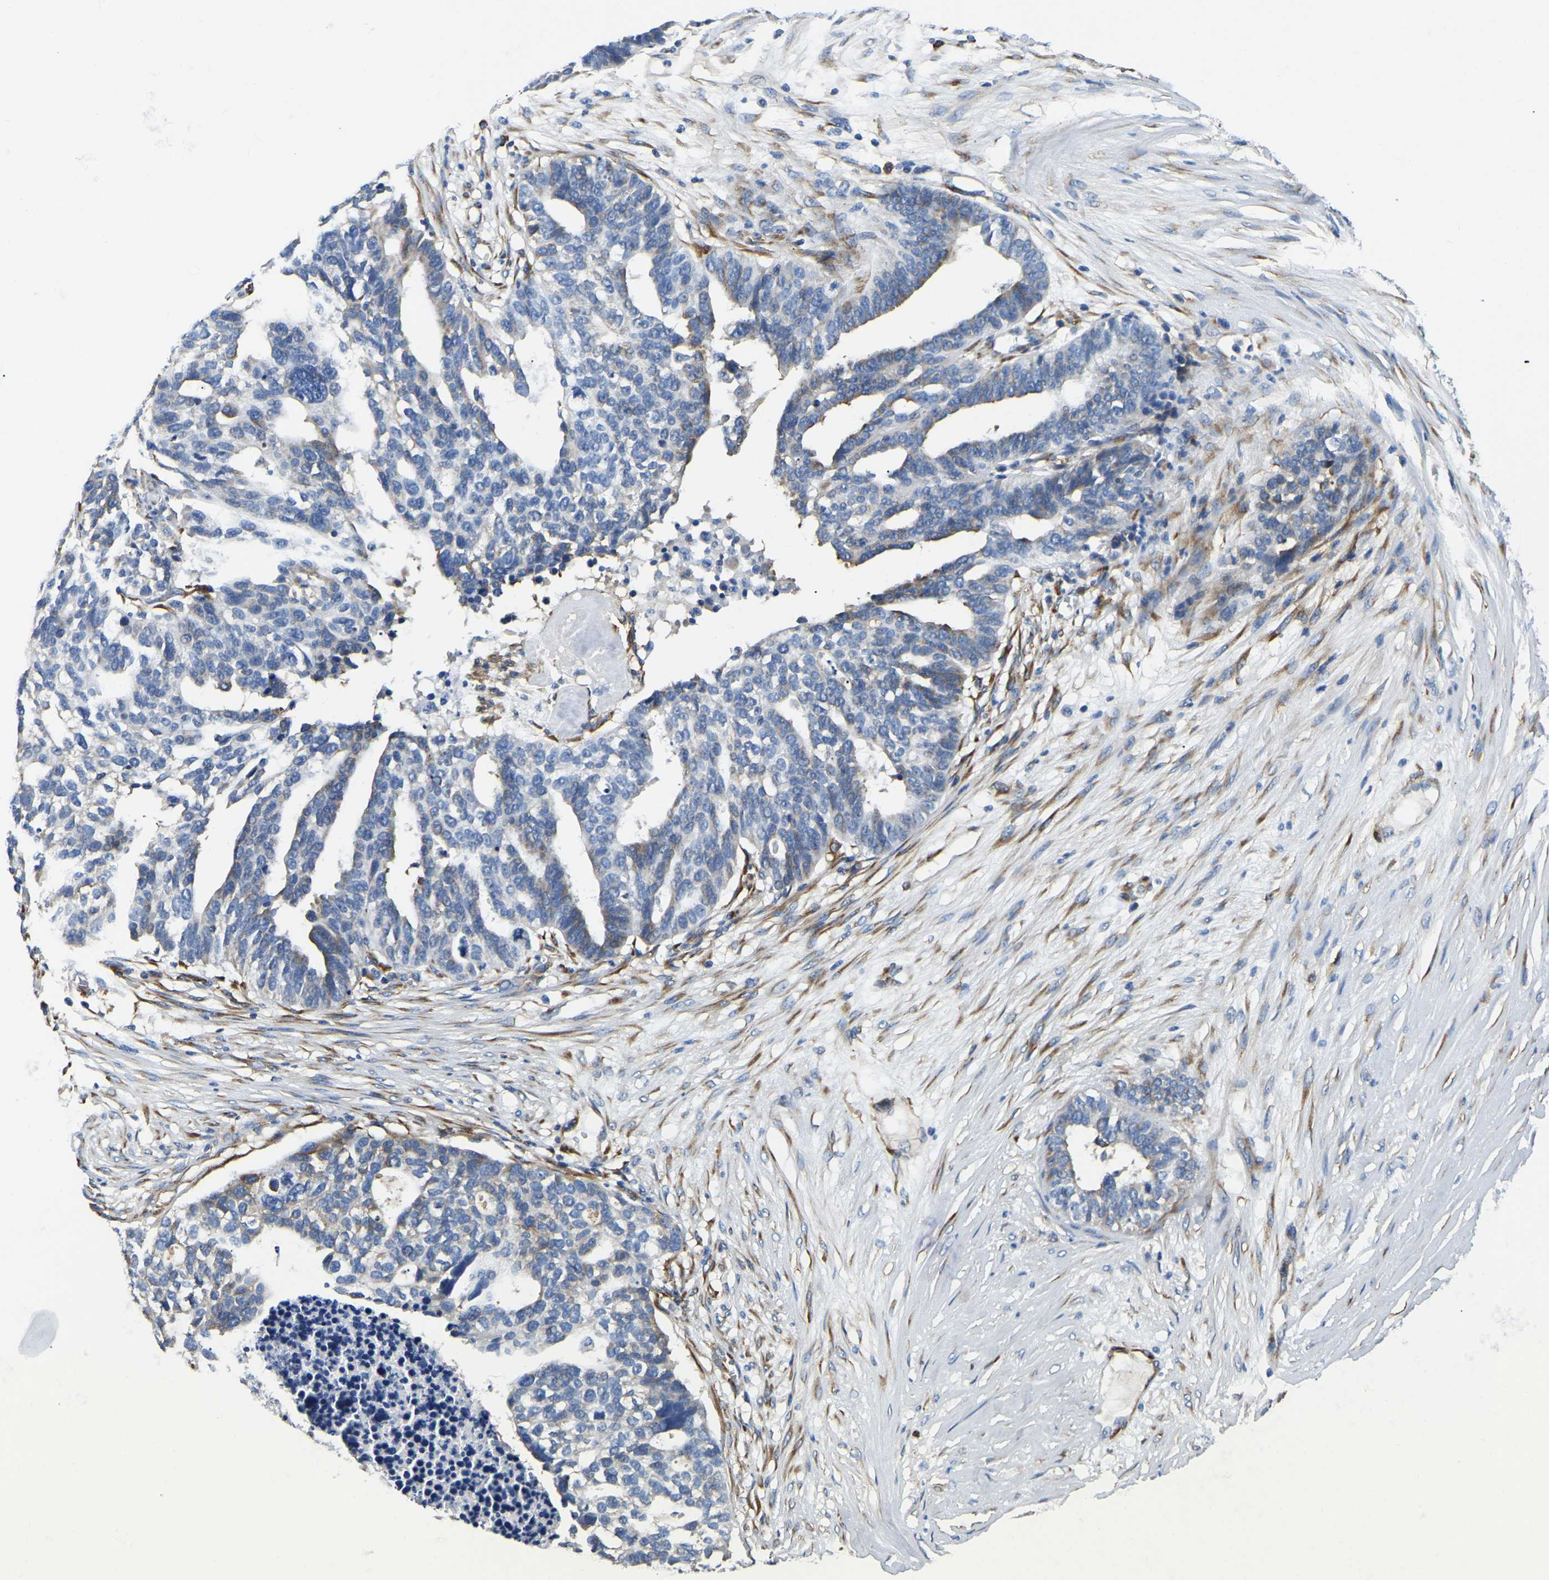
{"staining": {"intensity": "negative", "quantity": "none", "location": "none"}, "tissue": "ovarian cancer", "cell_type": "Tumor cells", "image_type": "cancer", "snomed": [{"axis": "morphology", "description": "Cystadenocarcinoma, serous, NOS"}, {"axis": "topography", "description": "Ovary"}], "caption": "This histopathology image is of ovarian cancer stained with IHC to label a protein in brown with the nuclei are counter-stained blue. There is no expression in tumor cells. (DAB (3,3'-diaminobenzidine) immunohistochemistry (IHC), high magnification).", "gene": "DUSP8", "patient": {"sex": "female", "age": 59}}